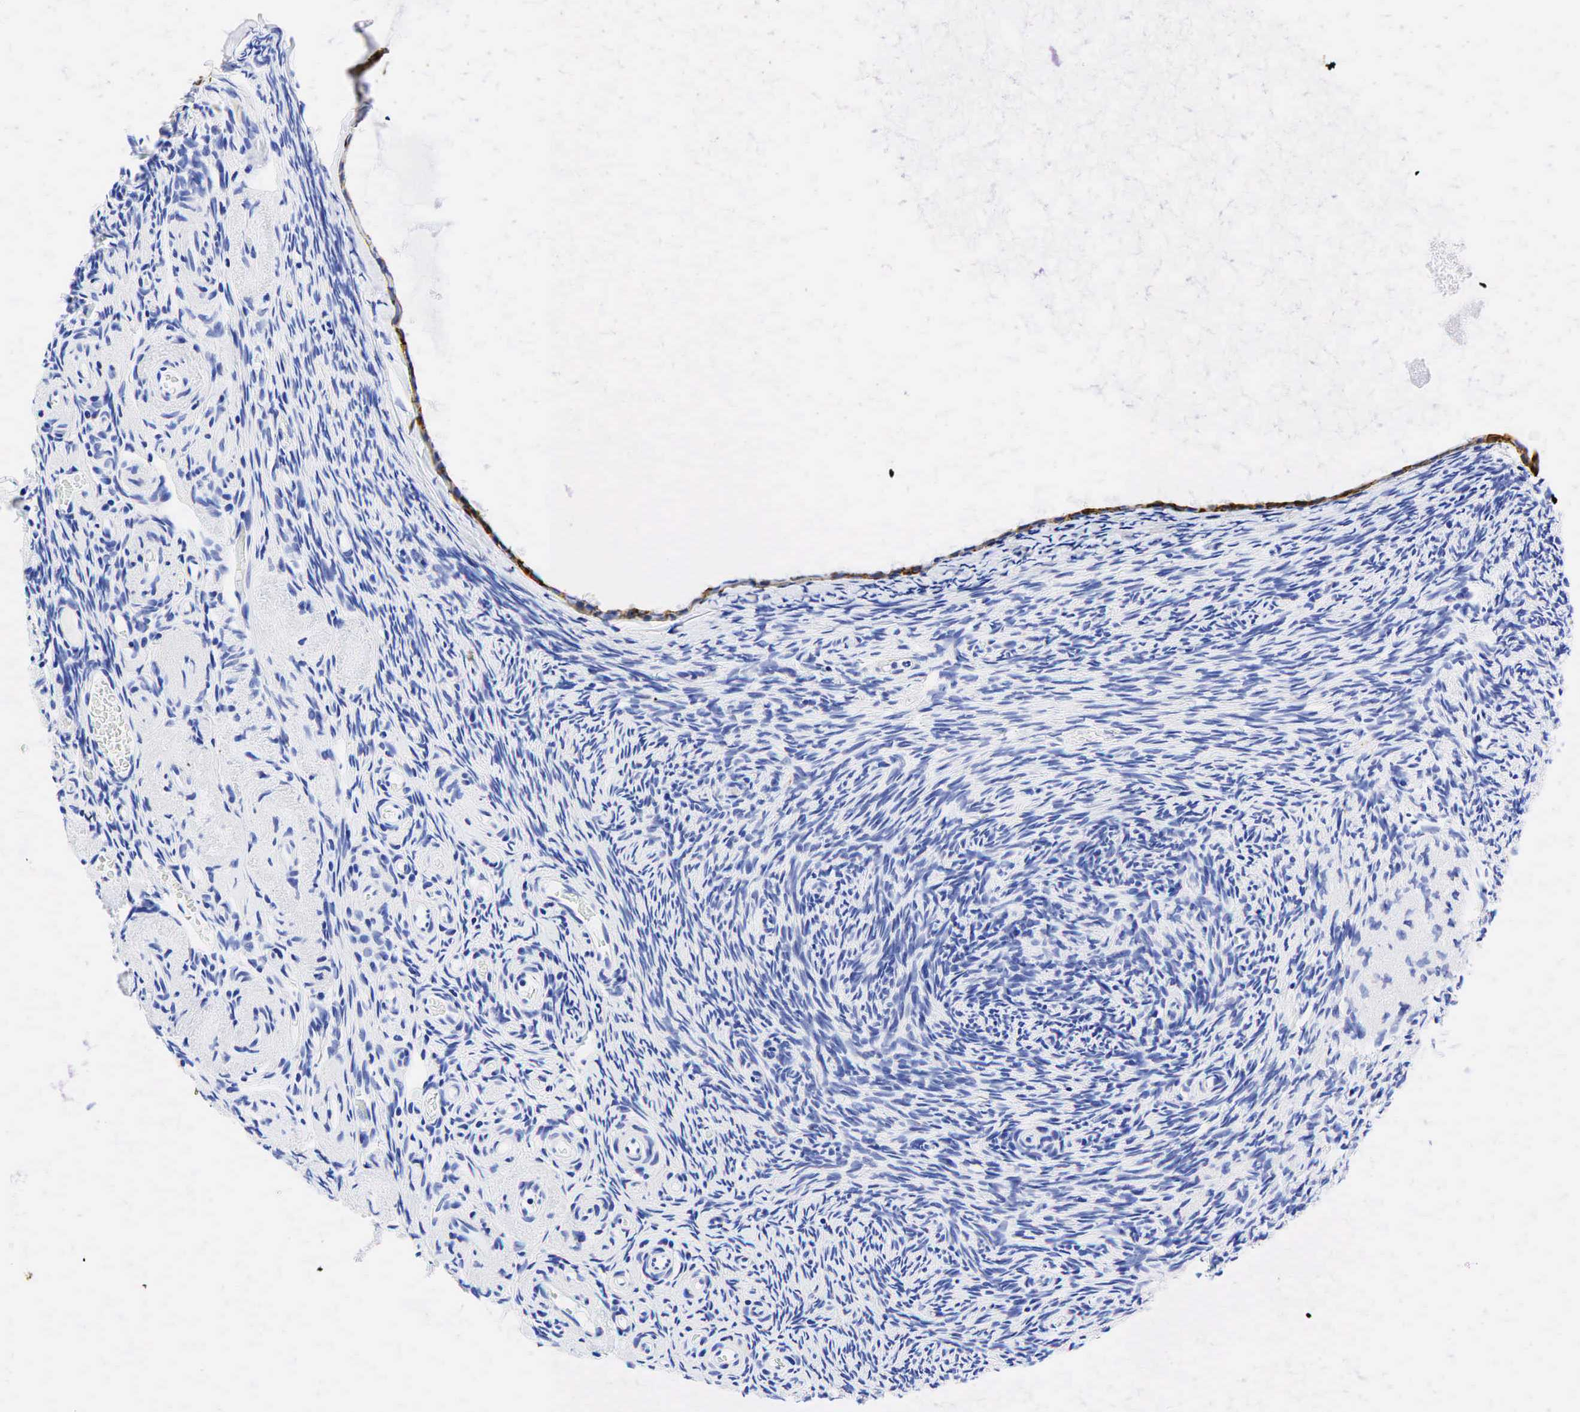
{"staining": {"intensity": "negative", "quantity": "none", "location": "none"}, "tissue": "ovary", "cell_type": "Ovarian stroma cells", "image_type": "normal", "snomed": [{"axis": "morphology", "description": "Normal tissue, NOS"}, {"axis": "topography", "description": "Ovary"}], "caption": "Protein analysis of benign ovary displays no significant positivity in ovarian stroma cells. (DAB immunohistochemistry, high magnification).", "gene": "KRT19", "patient": {"sex": "female", "age": 78}}